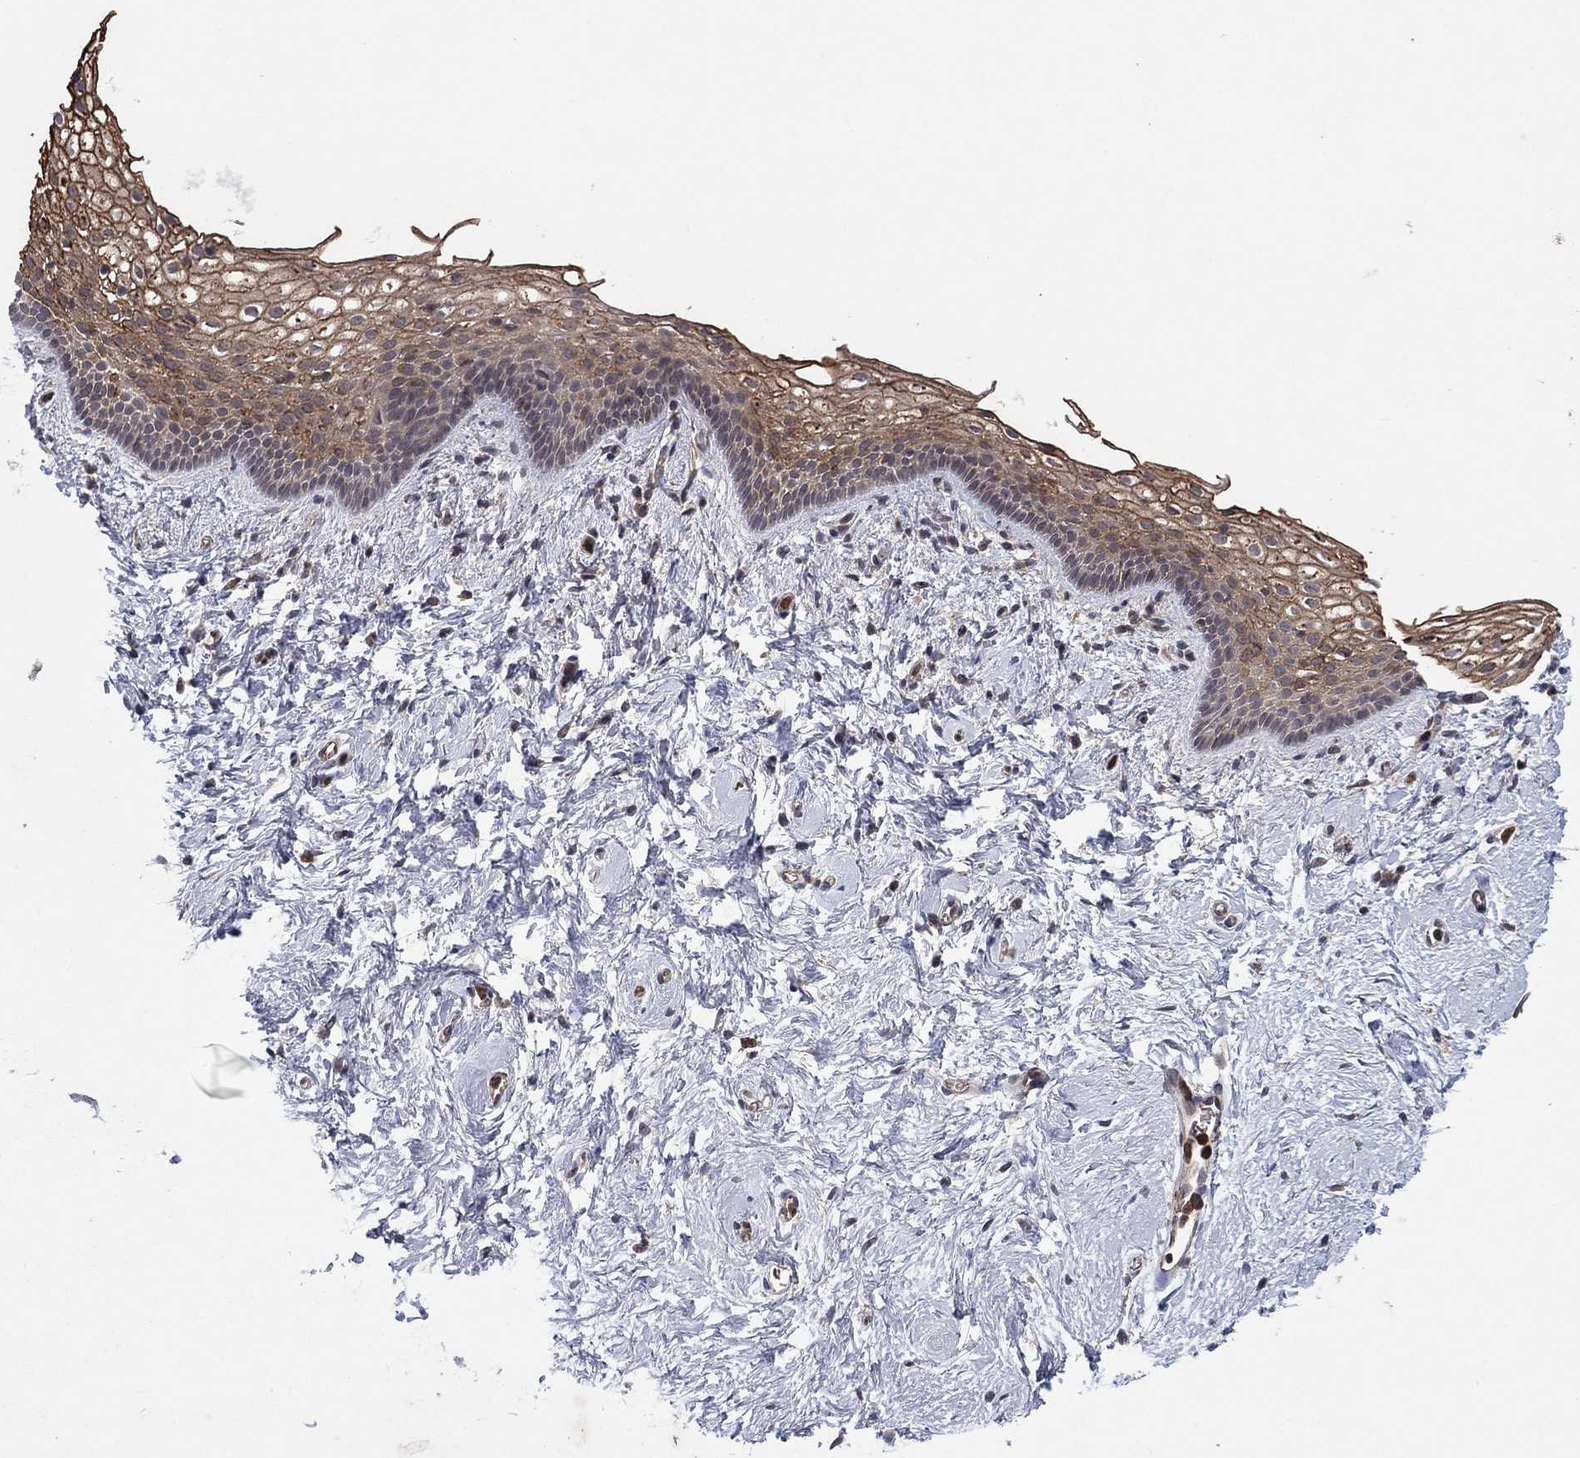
{"staining": {"intensity": "moderate", "quantity": "<25%", "location": "cytoplasmic/membranous"}, "tissue": "vagina", "cell_type": "Squamous epithelial cells", "image_type": "normal", "snomed": [{"axis": "morphology", "description": "Normal tissue, NOS"}, {"axis": "topography", "description": "Vagina"}], "caption": "An image showing moderate cytoplasmic/membranous positivity in about <25% of squamous epithelial cells in unremarkable vagina, as visualized by brown immunohistochemical staining.", "gene": "ATG4B", "patient": {"sex": "female", "age": 61}}